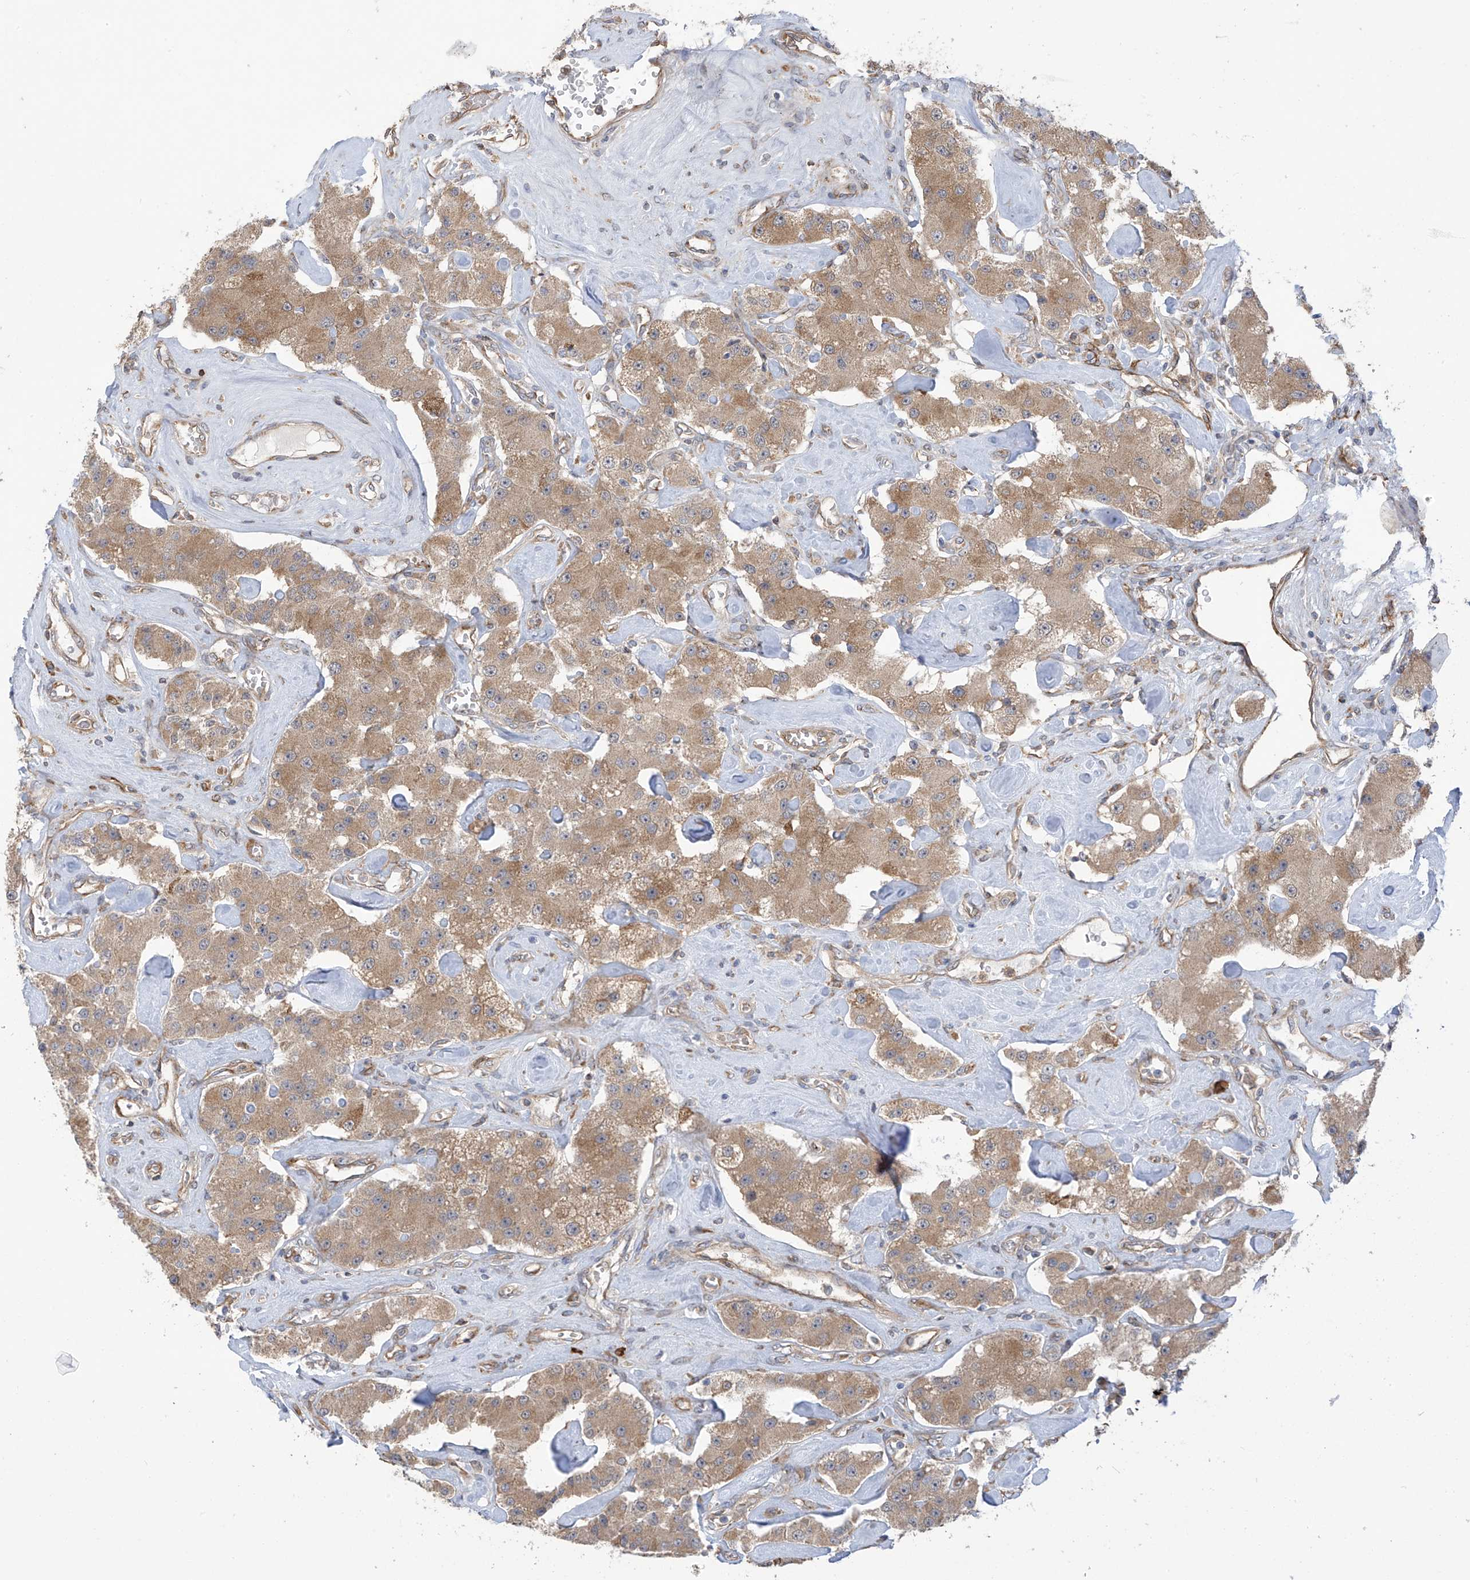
{"staining": {"intensity": "moderate", "quantity": ">75%", "location": "cytoplasmic/membranous"}, "tissue": "carcinoid", "cell_type": "Tumor cells", "image_type": "cancer", "snomed": [{"axis": "morphology", "description": "Carcinoid, malignant, NOS"}, {"axis": "topography", "description": "Pancreas"}], "caption": "Immunohistochemistry (IHC) staining of carcinoid, which displays medium levels of moderate cytoplasmic/membranous positivity in about >75% of tumor cells indicating moderate cytoplasmic/membranous protein expression. The staining was performed using DAB (brown) for protein detection and nuclei were counterstained in hematoxylin (blue).", "gene": "KIAA1522", "patient": {"sex": "male", "age": 41}}